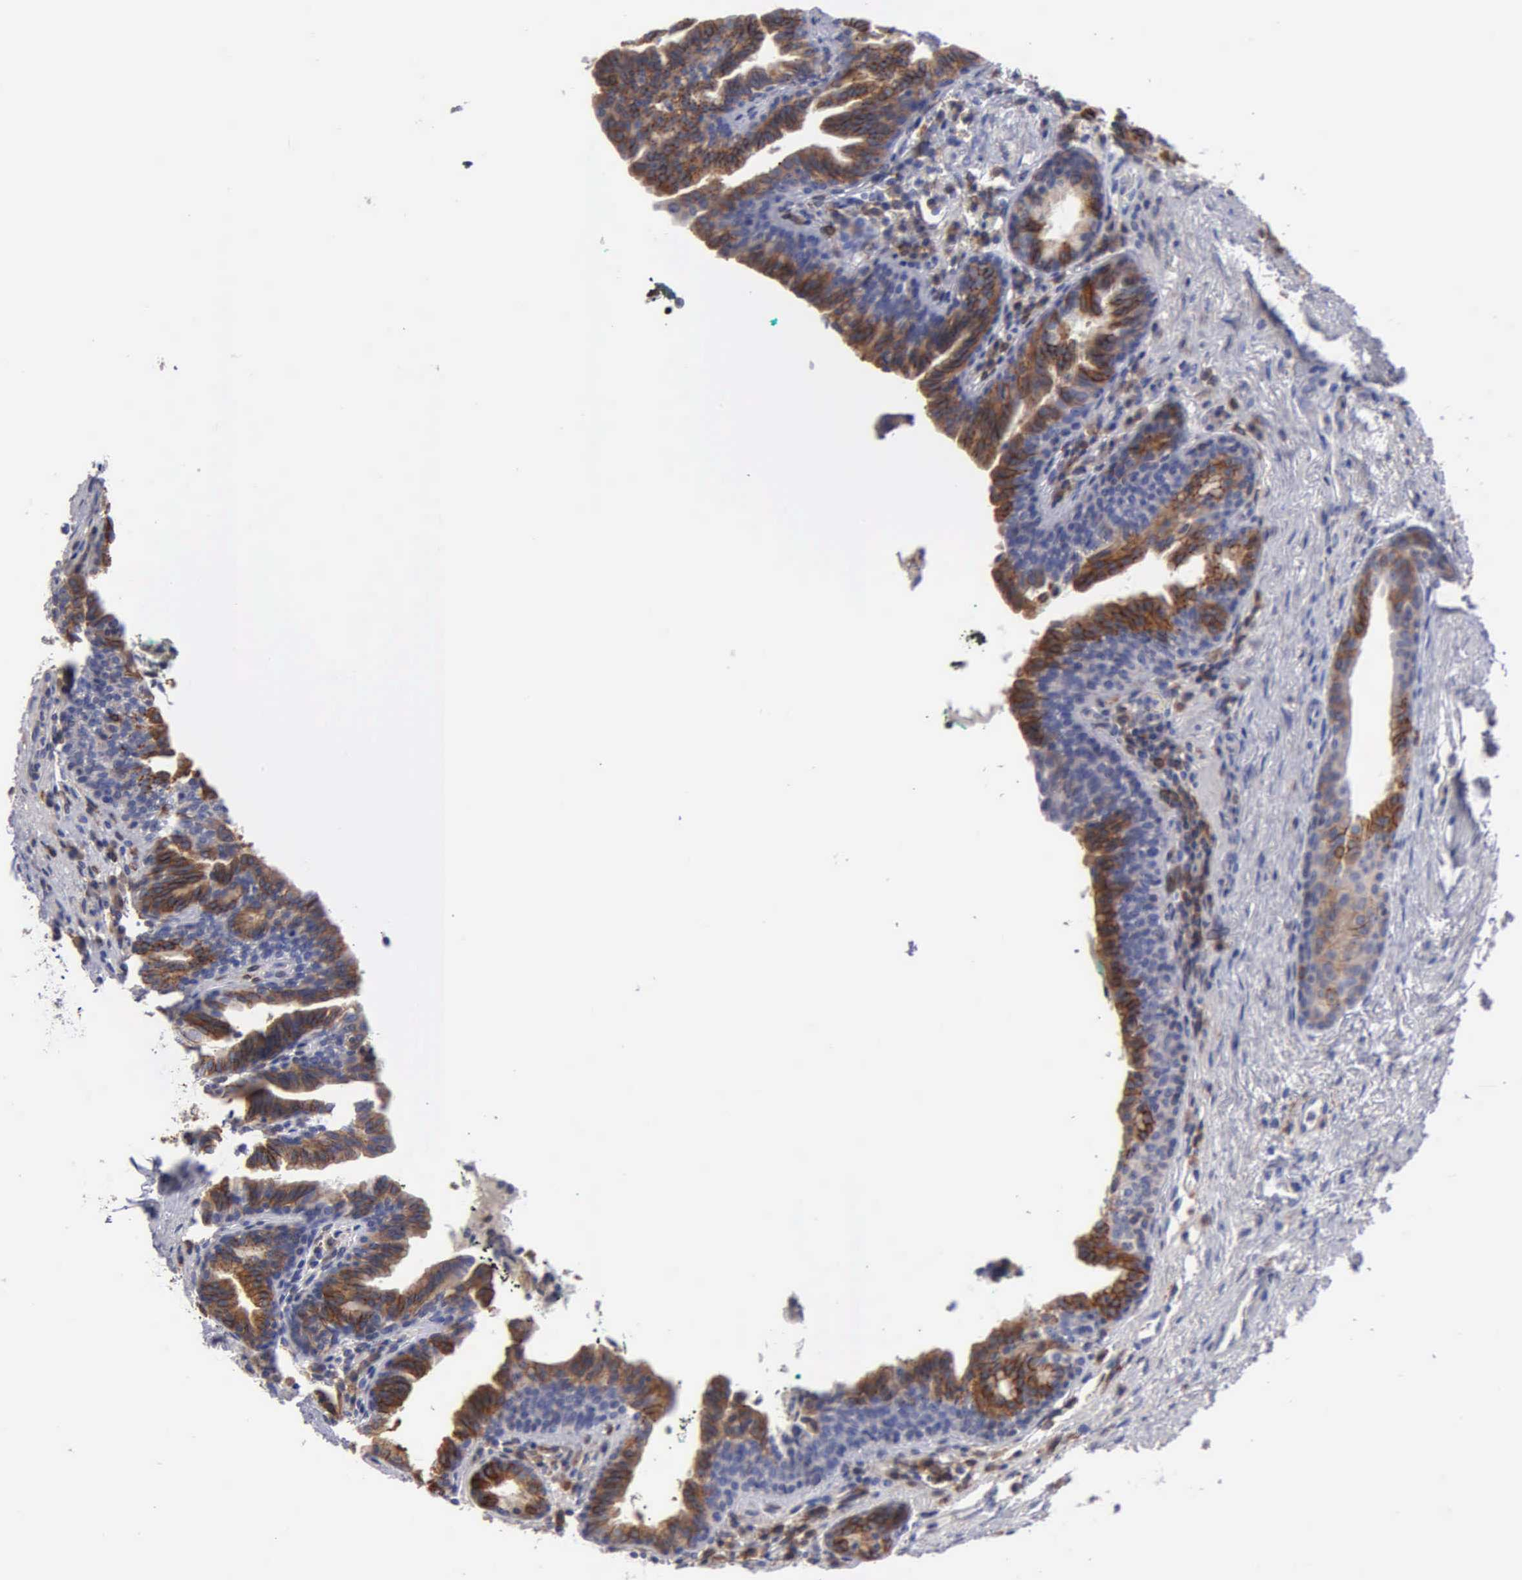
{"staining": {"intensity": "strong", "quantity": ">75%", "location": "cytoplasmic/membranous"}, "tissue": "prostate", "cell_type": "Glandular cells", "image_type": "normal", "snomed": [{"axis": "morphology", "description": "Normal tissue, NOS"}, {"axis": "topography", "description": "Prostate"}], "caption": "Brown immunohistochemical staining in normal prostate reveals strong cytoplasmic/membranous staining in approximately >75% of glandular cells.", "gene": "PTGS2", "patient": {"sex": "male", "age": 65}}